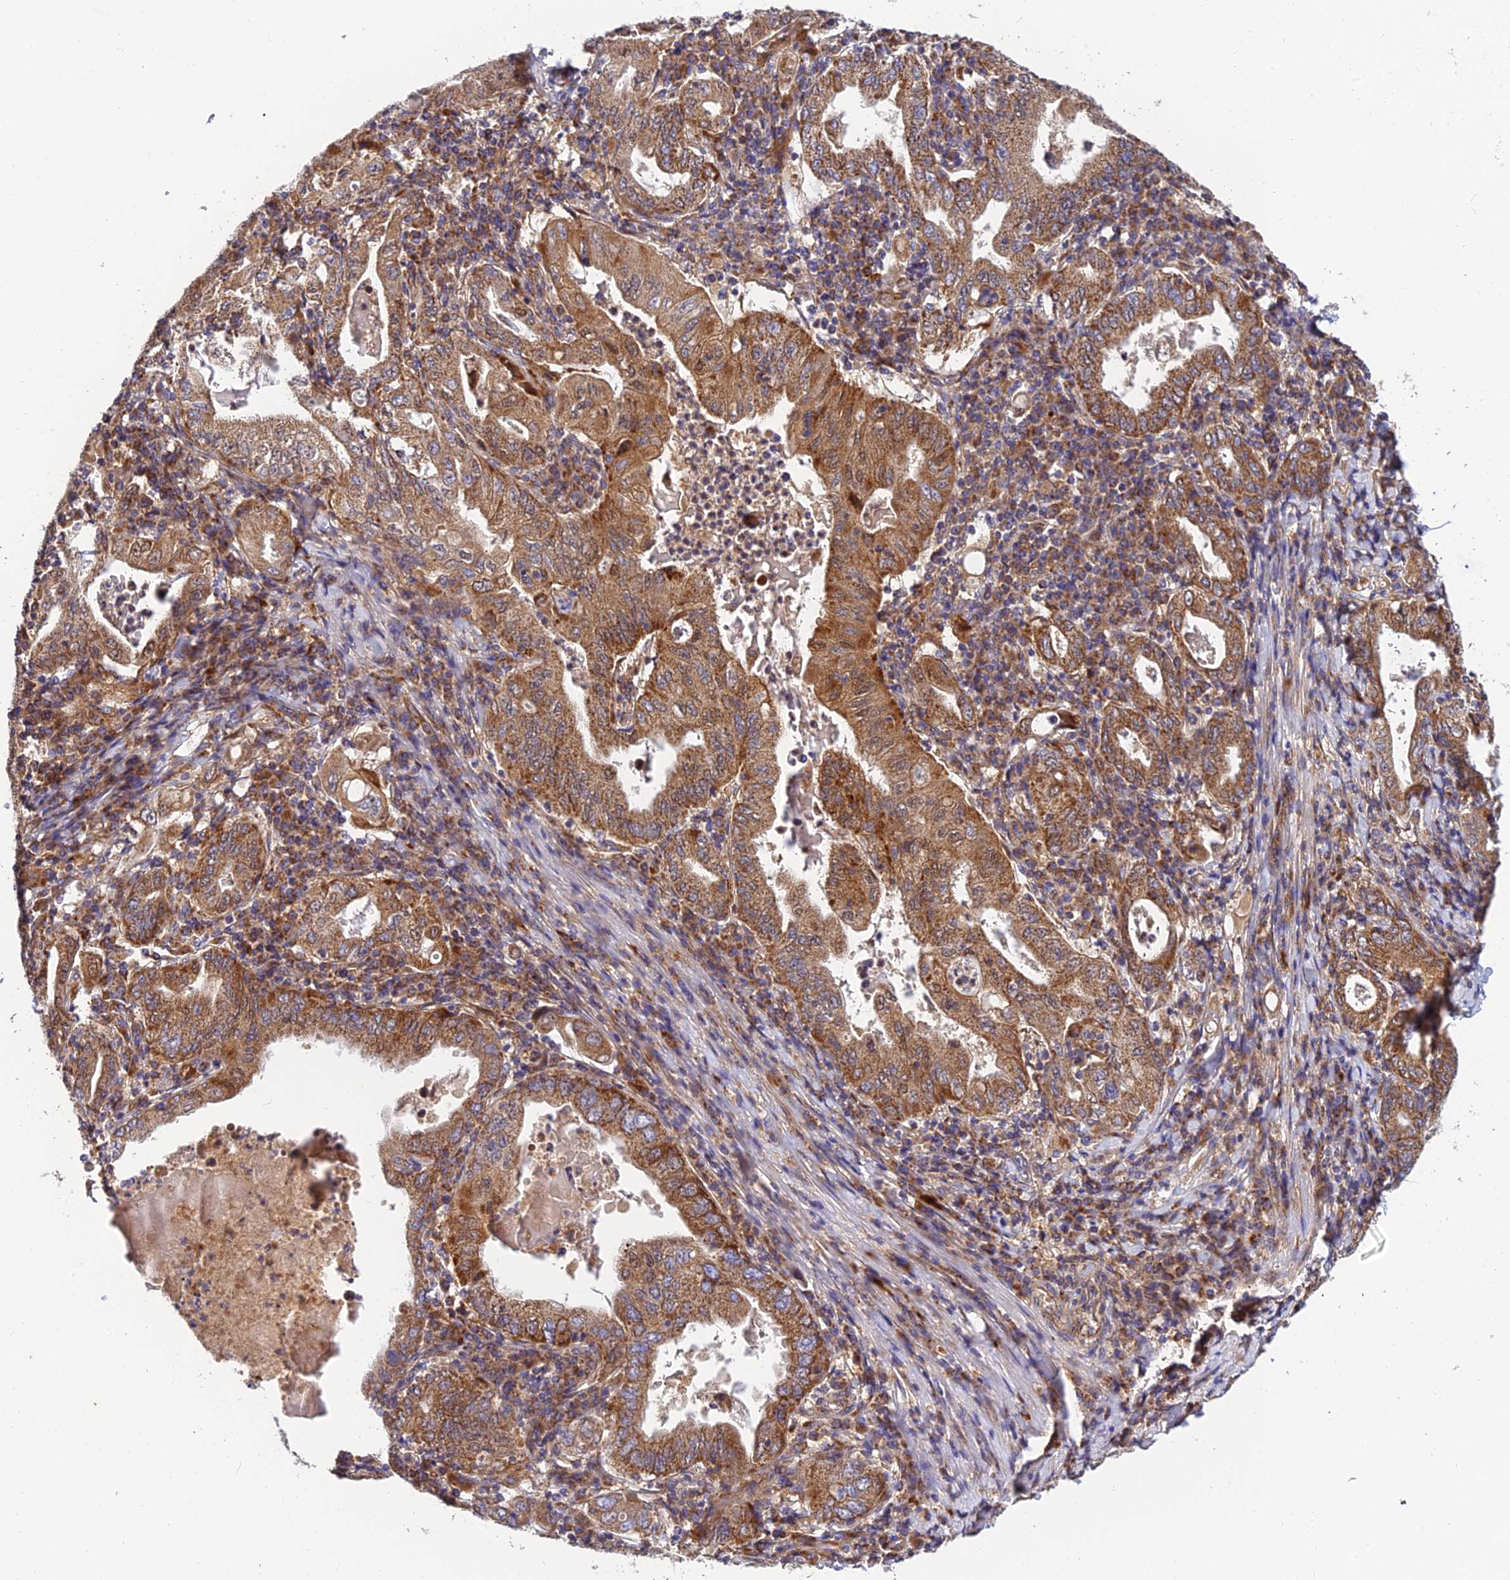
{"staining": {"intensity": "strong", "quantity": ">75%", "location": "cytoplasmic/membranous"}, "tissue": "stomach cancer", "cell_type": "Tumor cells", "image_type": "cancer", "snomed": [{"axis": "morphology", "description": "Normal tissue, NOS"}, {"axis": "morphology", "description": "Adenocarcinoma, NOS"}, {"axis": "topography", "description": "Esophagus"}, {"axis": "topography", "description": "Stomach, upper"}, {"axis": "topography", "description": "Peripheral nerve tissue"}], "caption": "IHC (DAB (3,3'-diaminobenzidine)) staining of human stomach adenocarcinoma demonstrates strong cytoplasmic/membranous protein positivity in approximately >75% of tumor cells.", "gene": "PODNL1", "patient": {"sex": "male", "age": 62}}